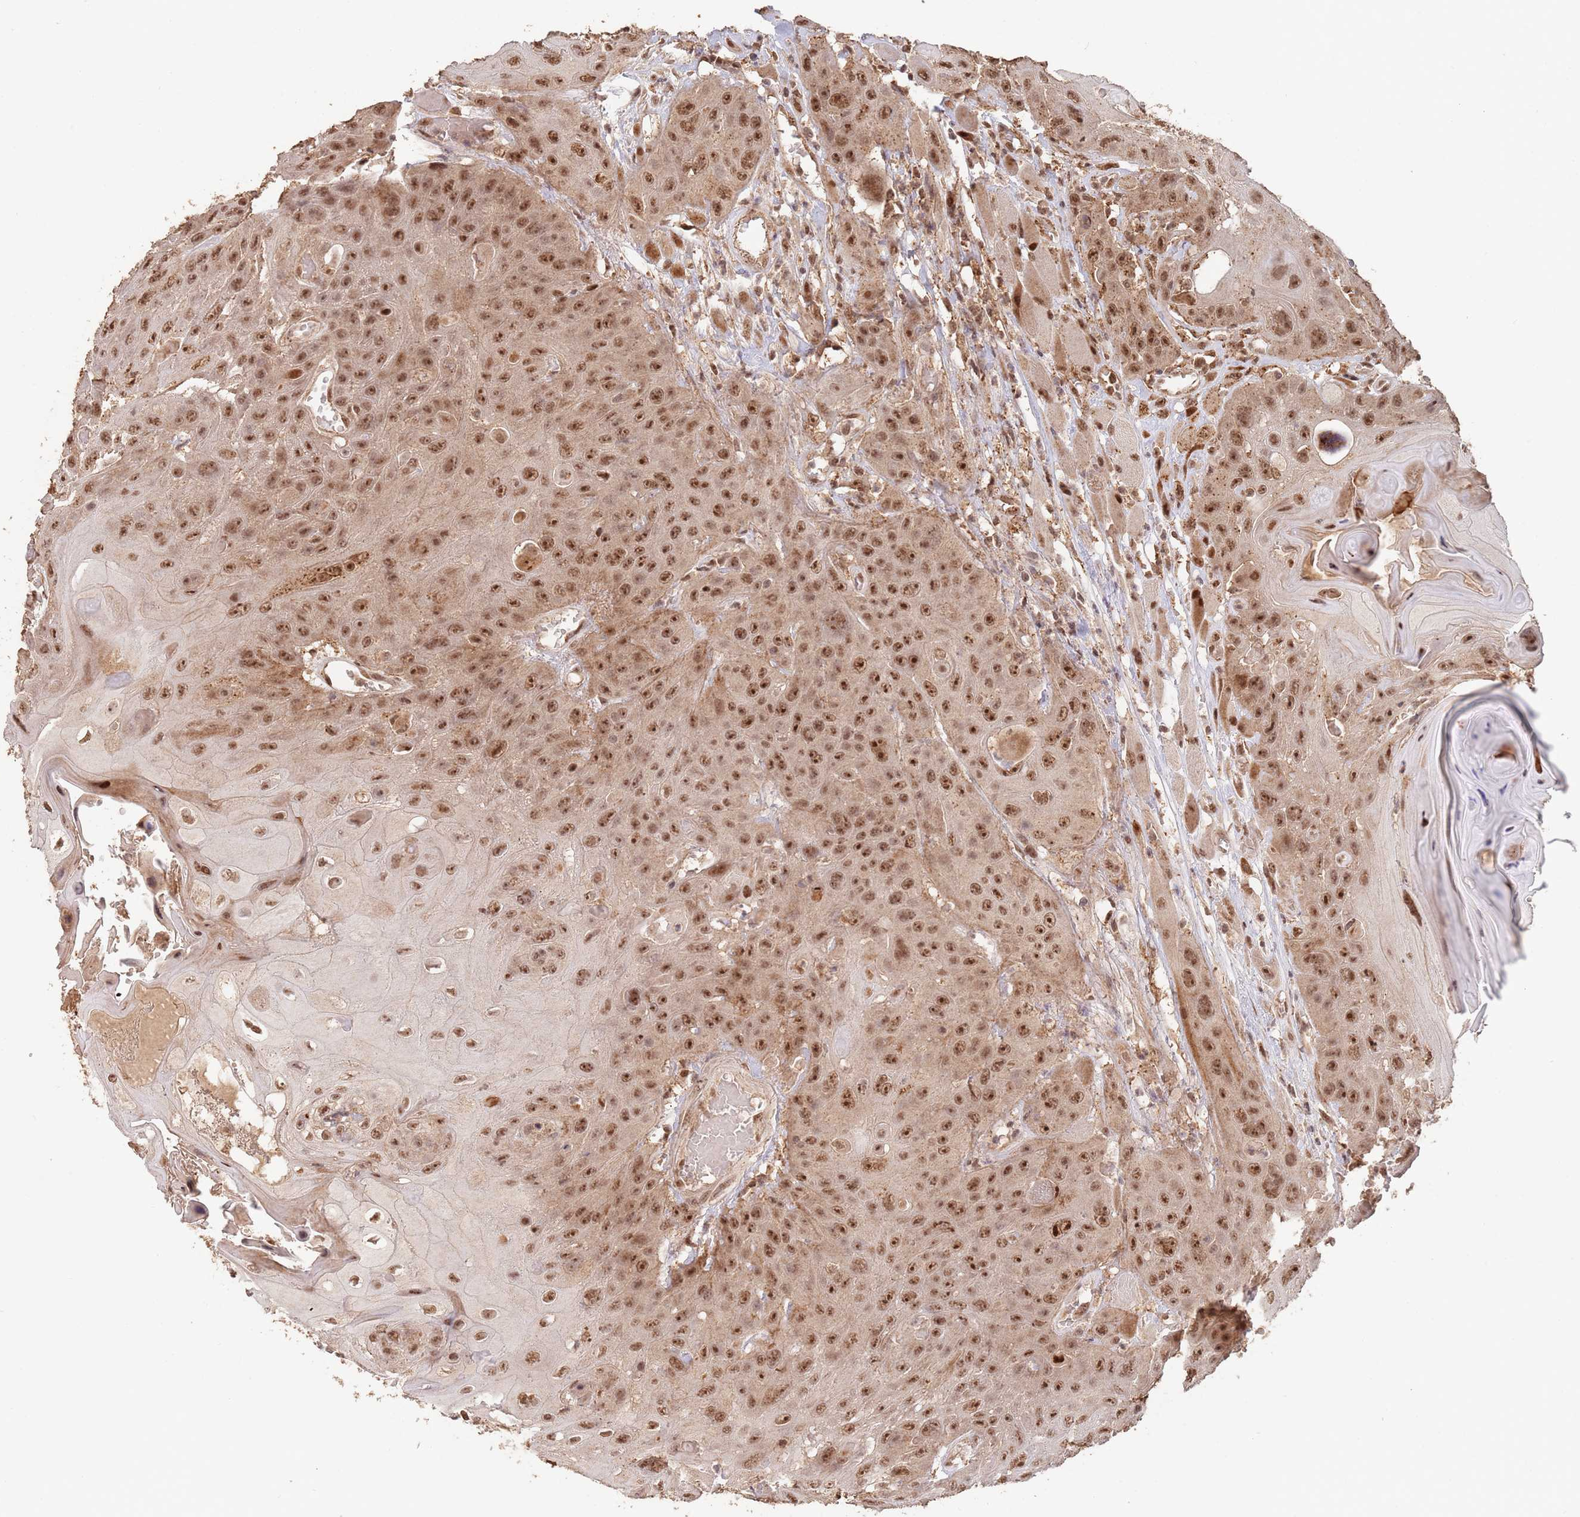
{"staining": {"intensity": "moderate", "quantity": ">75%", "location": "nuclear"}, "tissue": "head and neck cancer", "cell_type": "Tumor cells", "image_type": "cancer", "snomed": [{"axis": "morphology", "description": "Squamous cell carcinoma, NOS"}, {"axis": "topography", "description": "Head-Neck"}], "caption": "Human head and neck squamous cell carcinoma stained for a protein (brown) demonstrates moderate nuclear positive expression in about >75% of tumor cells.", "gene": "RFXANK", "patient": {"sex": "female", "age": 59}}